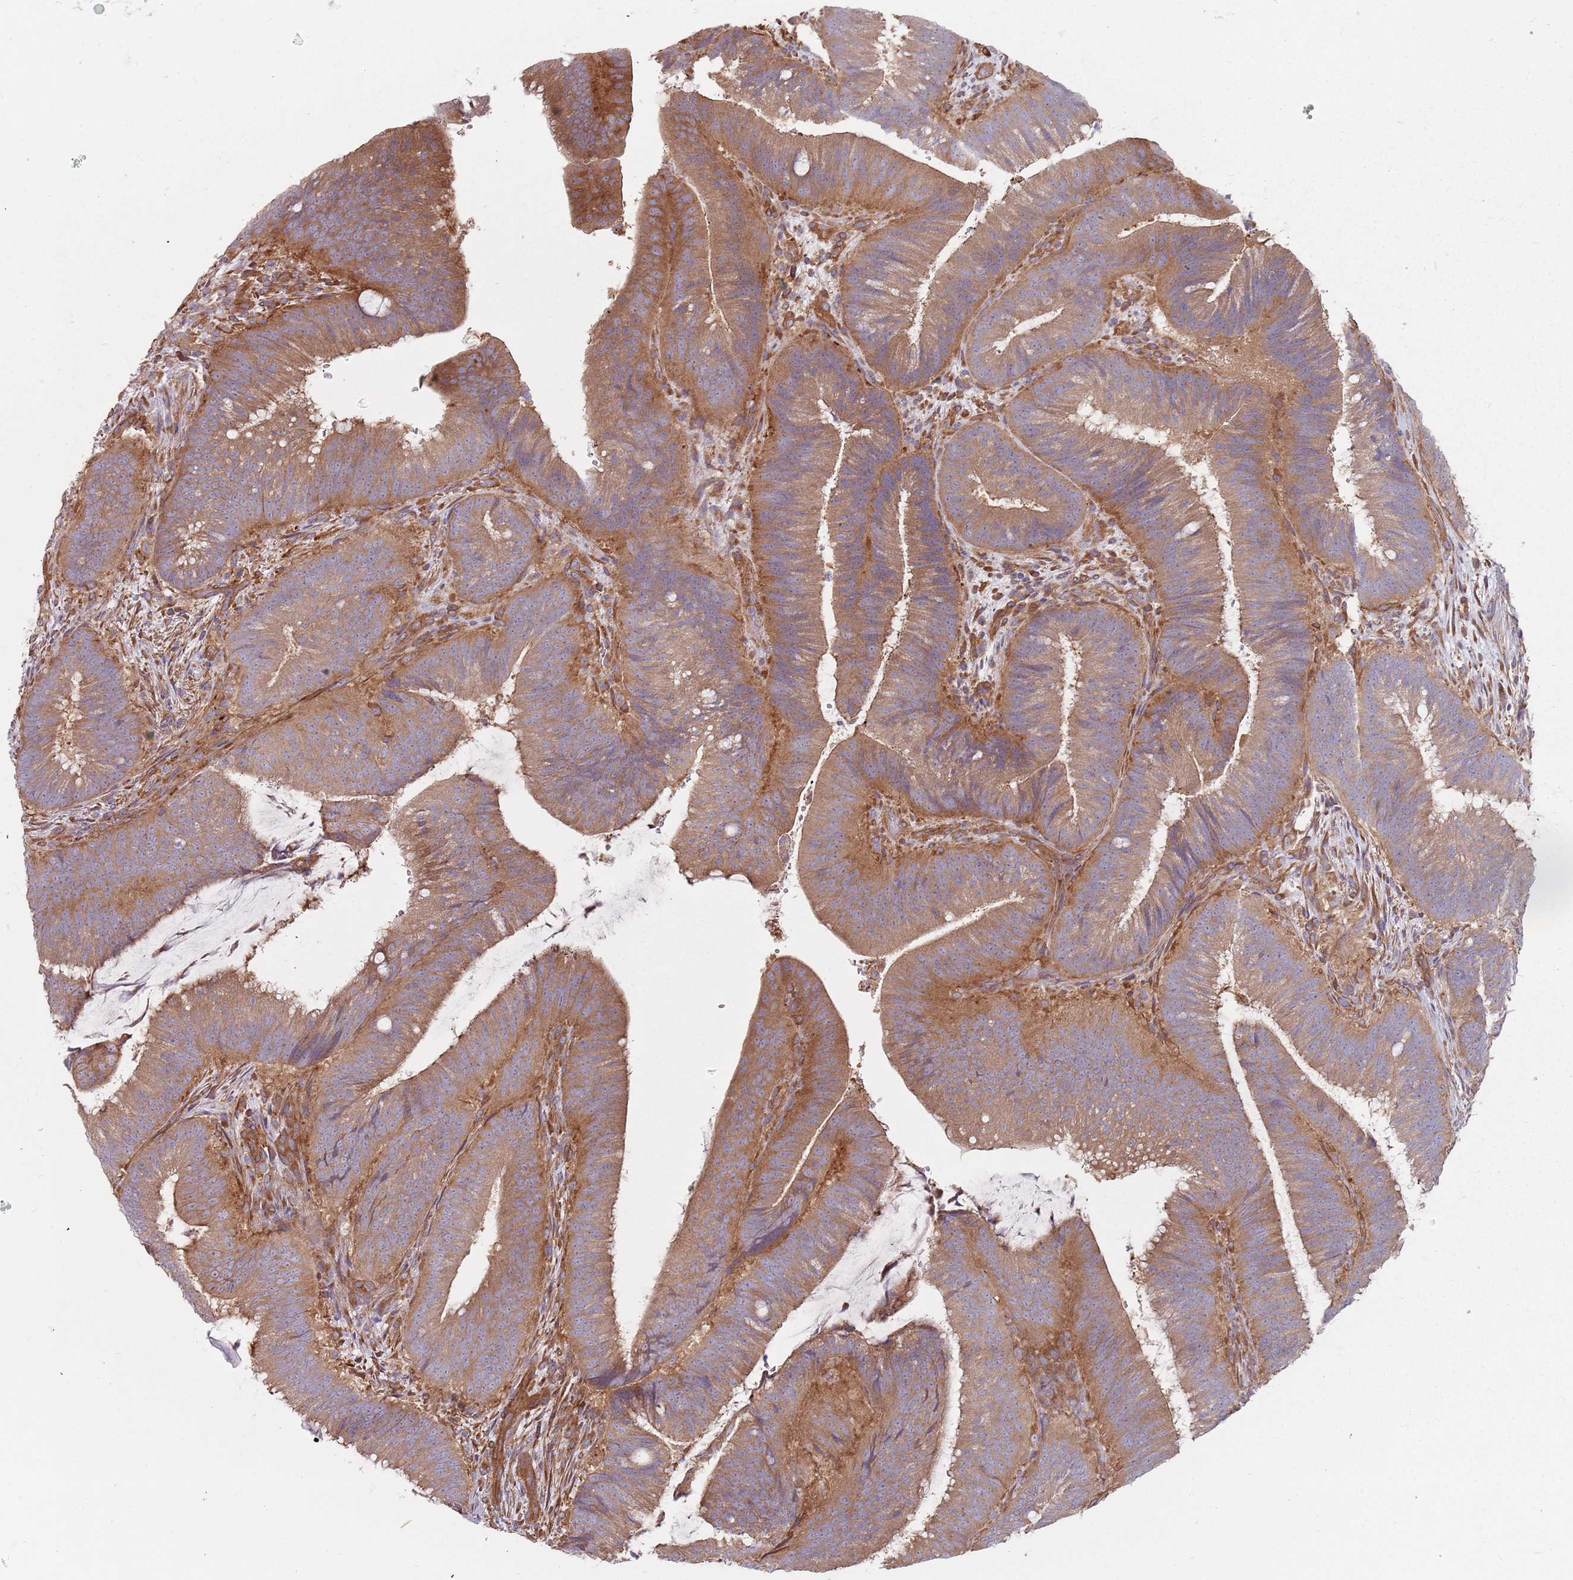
{"staining": {"intensity": "moderate", "quantity": ">75%", "location": "cytoplasmic/membranous"}, "tissue": "colorectal cancer", "cell_type": "Tumor cells", "image_type": "cancer", "snomed": [{"axis": "morphology", "description": "Adenocarcinoma, NOS"}, {"axis": "topography", "description": "Colon"}], "caption": "Tumor cells exhibit medium levels of moderate cytoplasmic/membranous staining in approximately >75% of cells in adenocarcinoma (colorectal). (DAB = brown stain, brightfield microscopy at high magnification).", "gene": "SPDL1", "patient": {"sex": "female", "age": 43}}